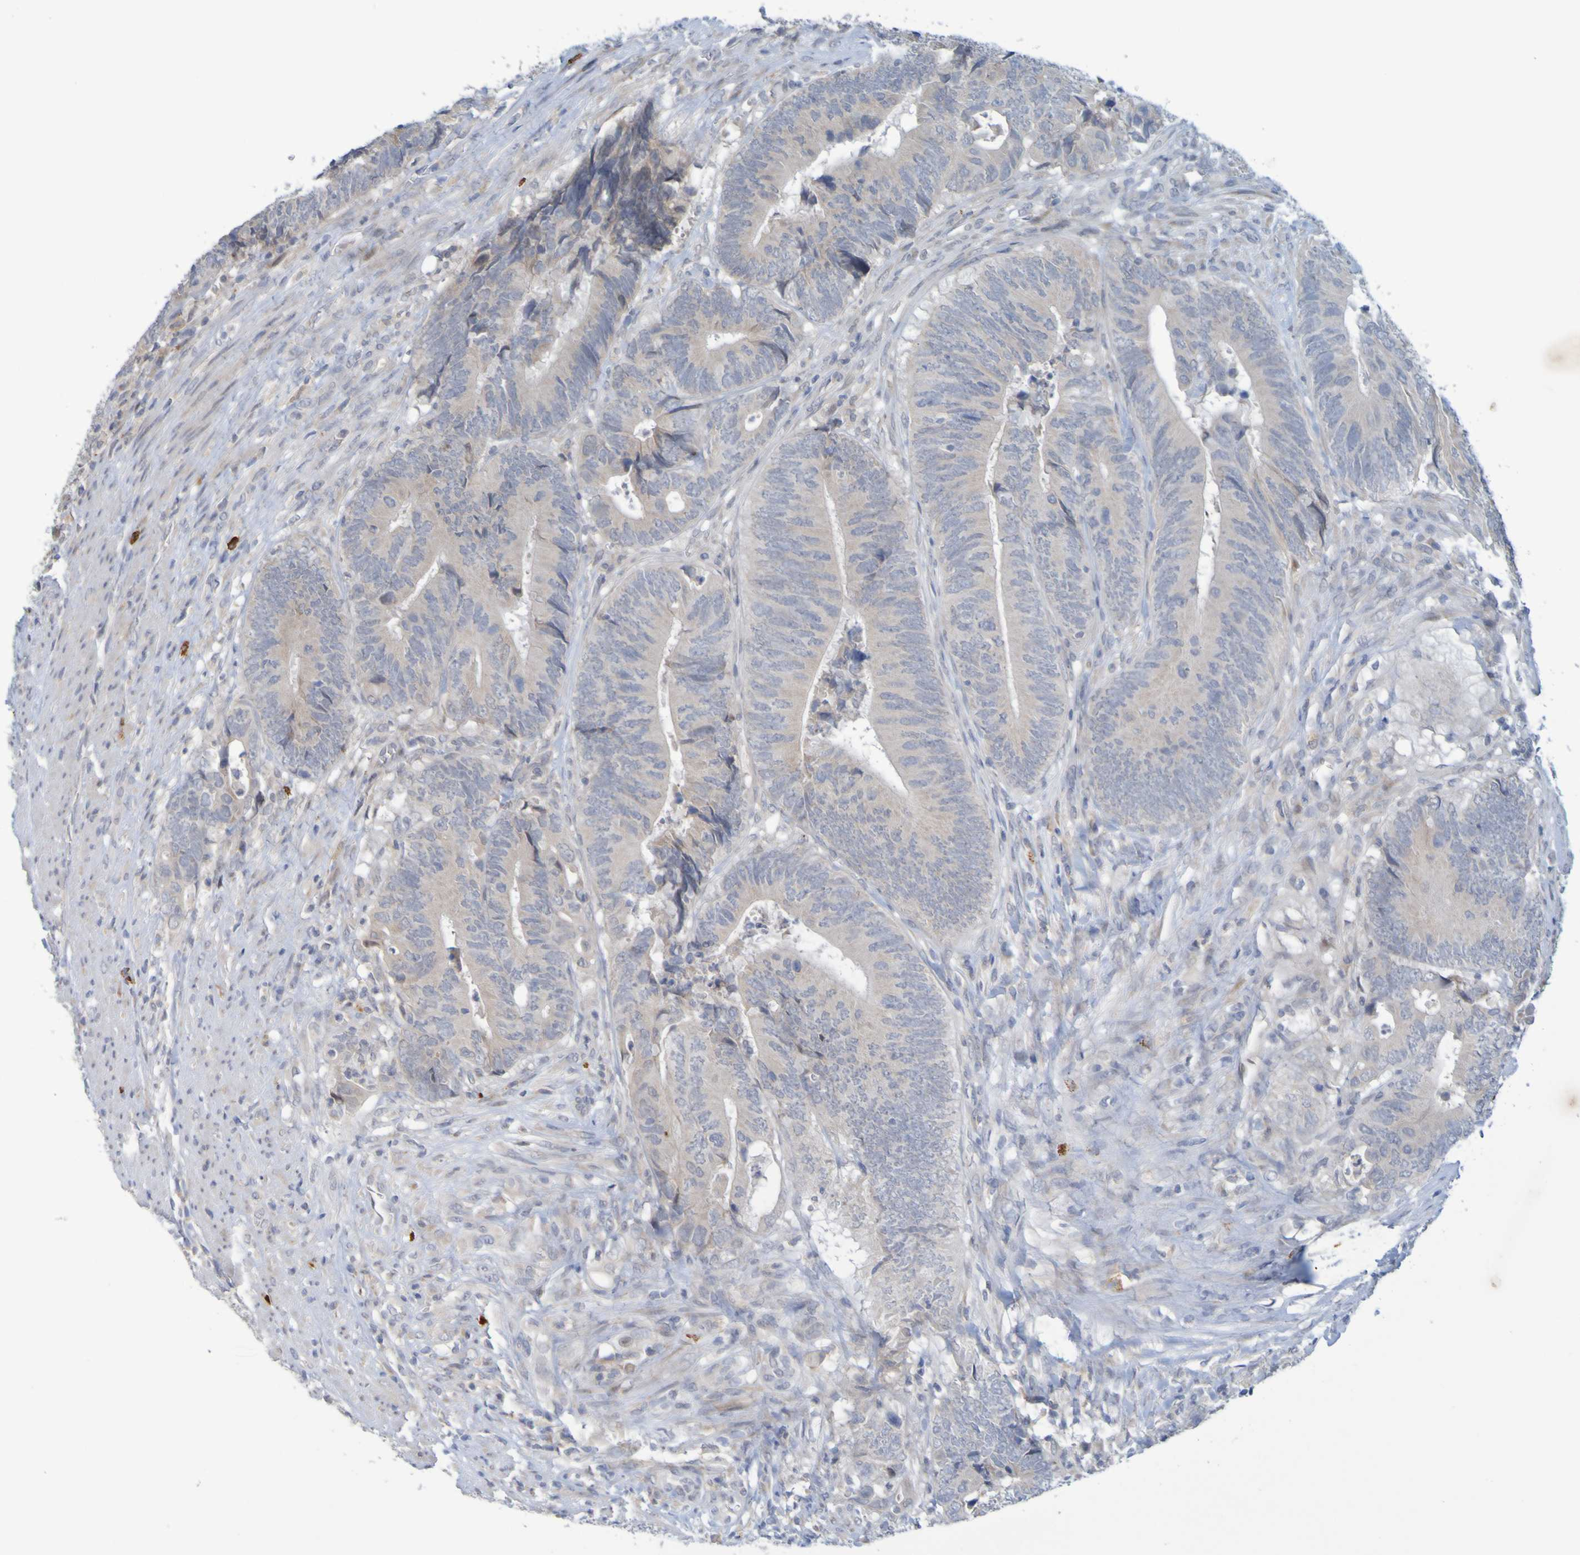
{"staining": {"intensity": "weak", "quantity": "<25%", "location": "cytoplasmic/membranous"}, "tissue": "colorectal cancer", "cell_type": "Tumor cells", "image_type": "cancer", "snomed": [{"axis": "morphology", "description": "Normal tissue, NOS"}, {"axis": "morphology", "description": "Adenocarcinoma, NOS"}, {"axis": "topography", "description": "Colon"}], "caption": "IHC photomicrograph of neoplastic tissue: human colorectal adenocarcinoma stained with DAB demonstrates no significant protein expression in tumor cells.", "gene": "LILRB5", "patient": {"sex": "male", "age": 56}}